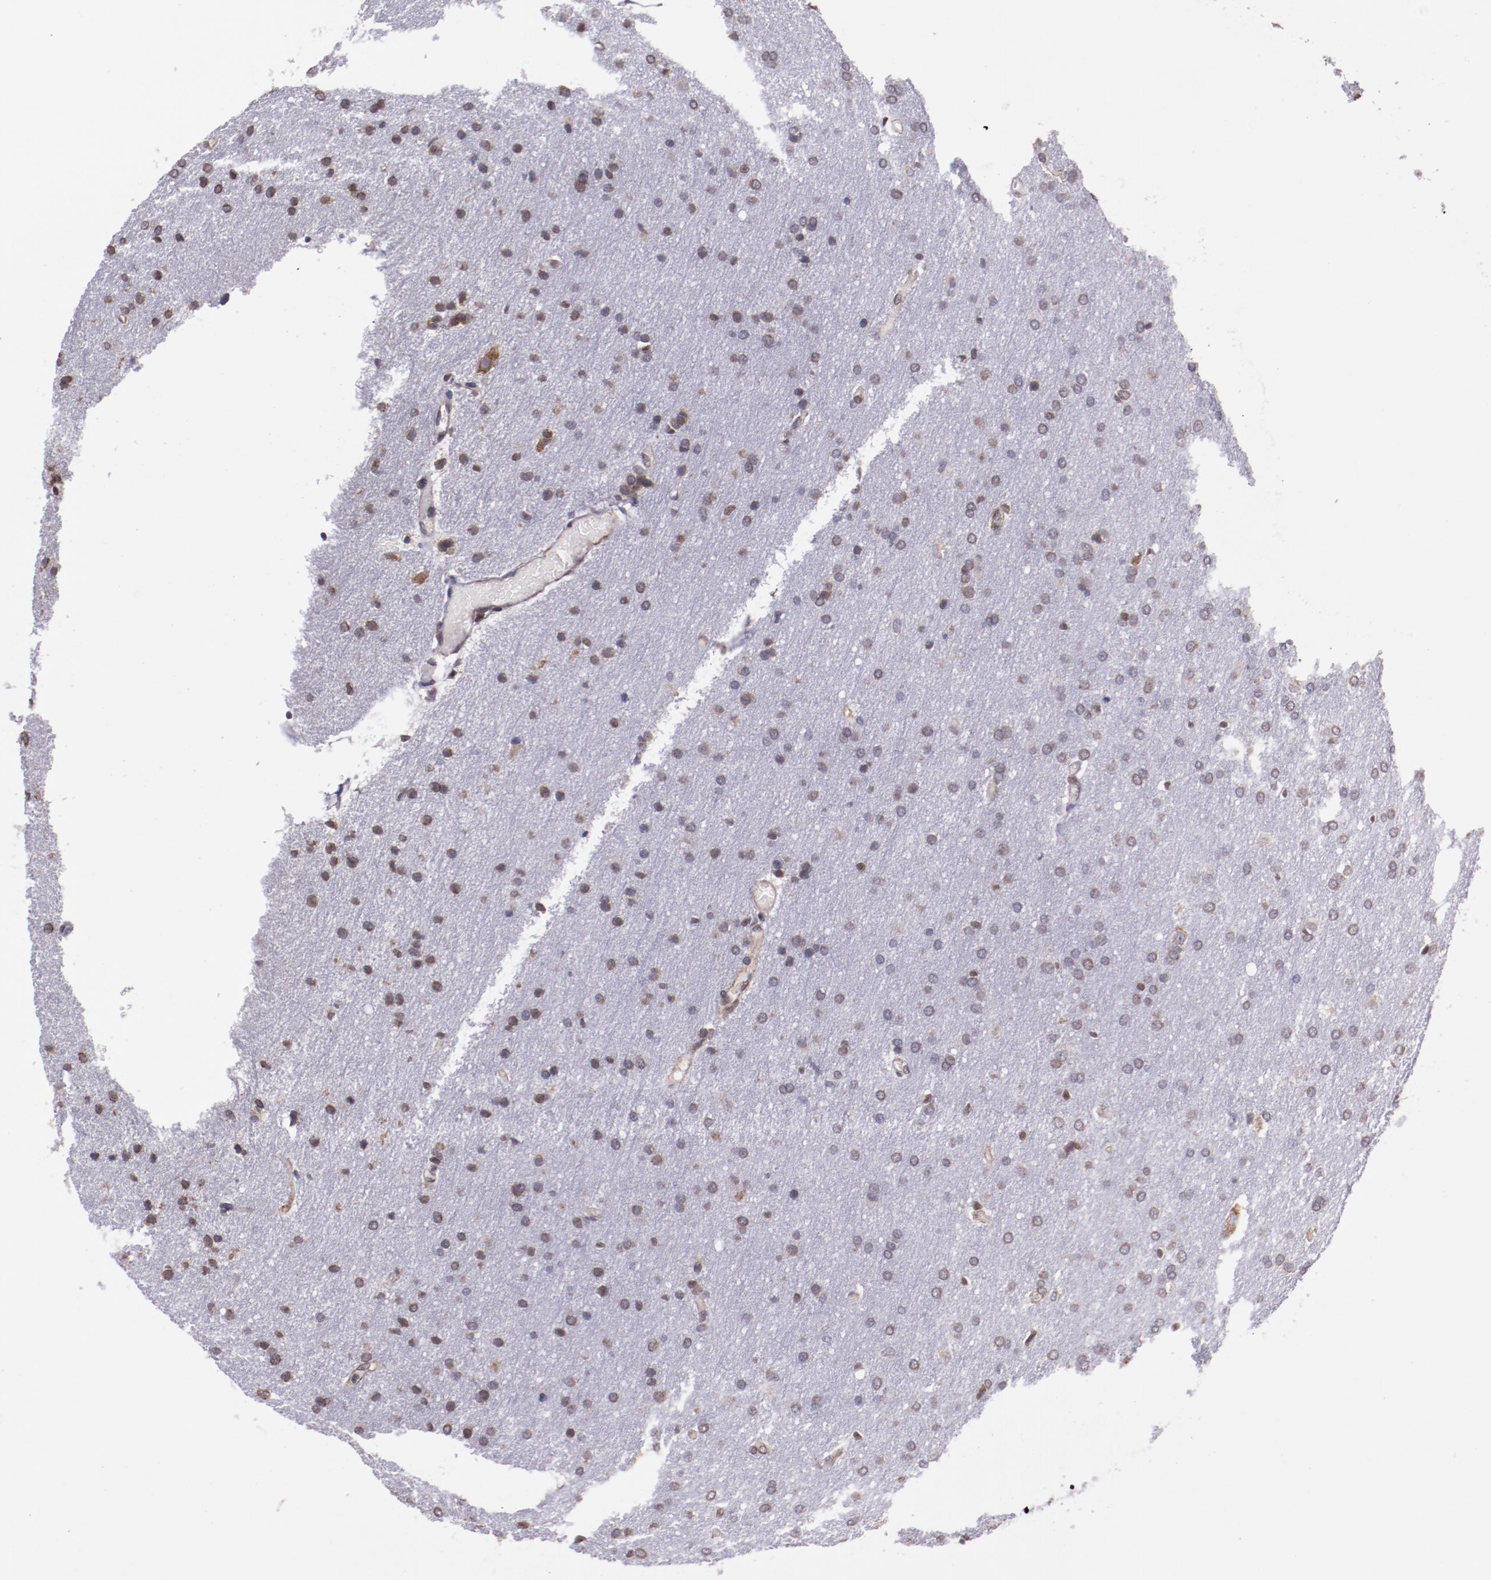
{"staining": {"intensity": "moderate", "quantity": "25%-75%", "location": "cytoplasmic/membranous"}, "tissue": "glioma", "cell_type": "Tumor cells", "image_type": "cancer", "snomed": [{"axis": "morphology", "description": "Glioma, malignant, Low grade"}, {"axis": "topography", "description": "Brain"}], "caption": "Brown immunohistochemical staining in malignant low-grade glioma exhibits moderate cytoplasmic/membranous staining in approximately 25%-75% of tumor cells. (DAB IHC, brown staining for protein, blue staining for nuclei).", "gene": "ELF1", "patient": {"sex": "female", "age": 32}}